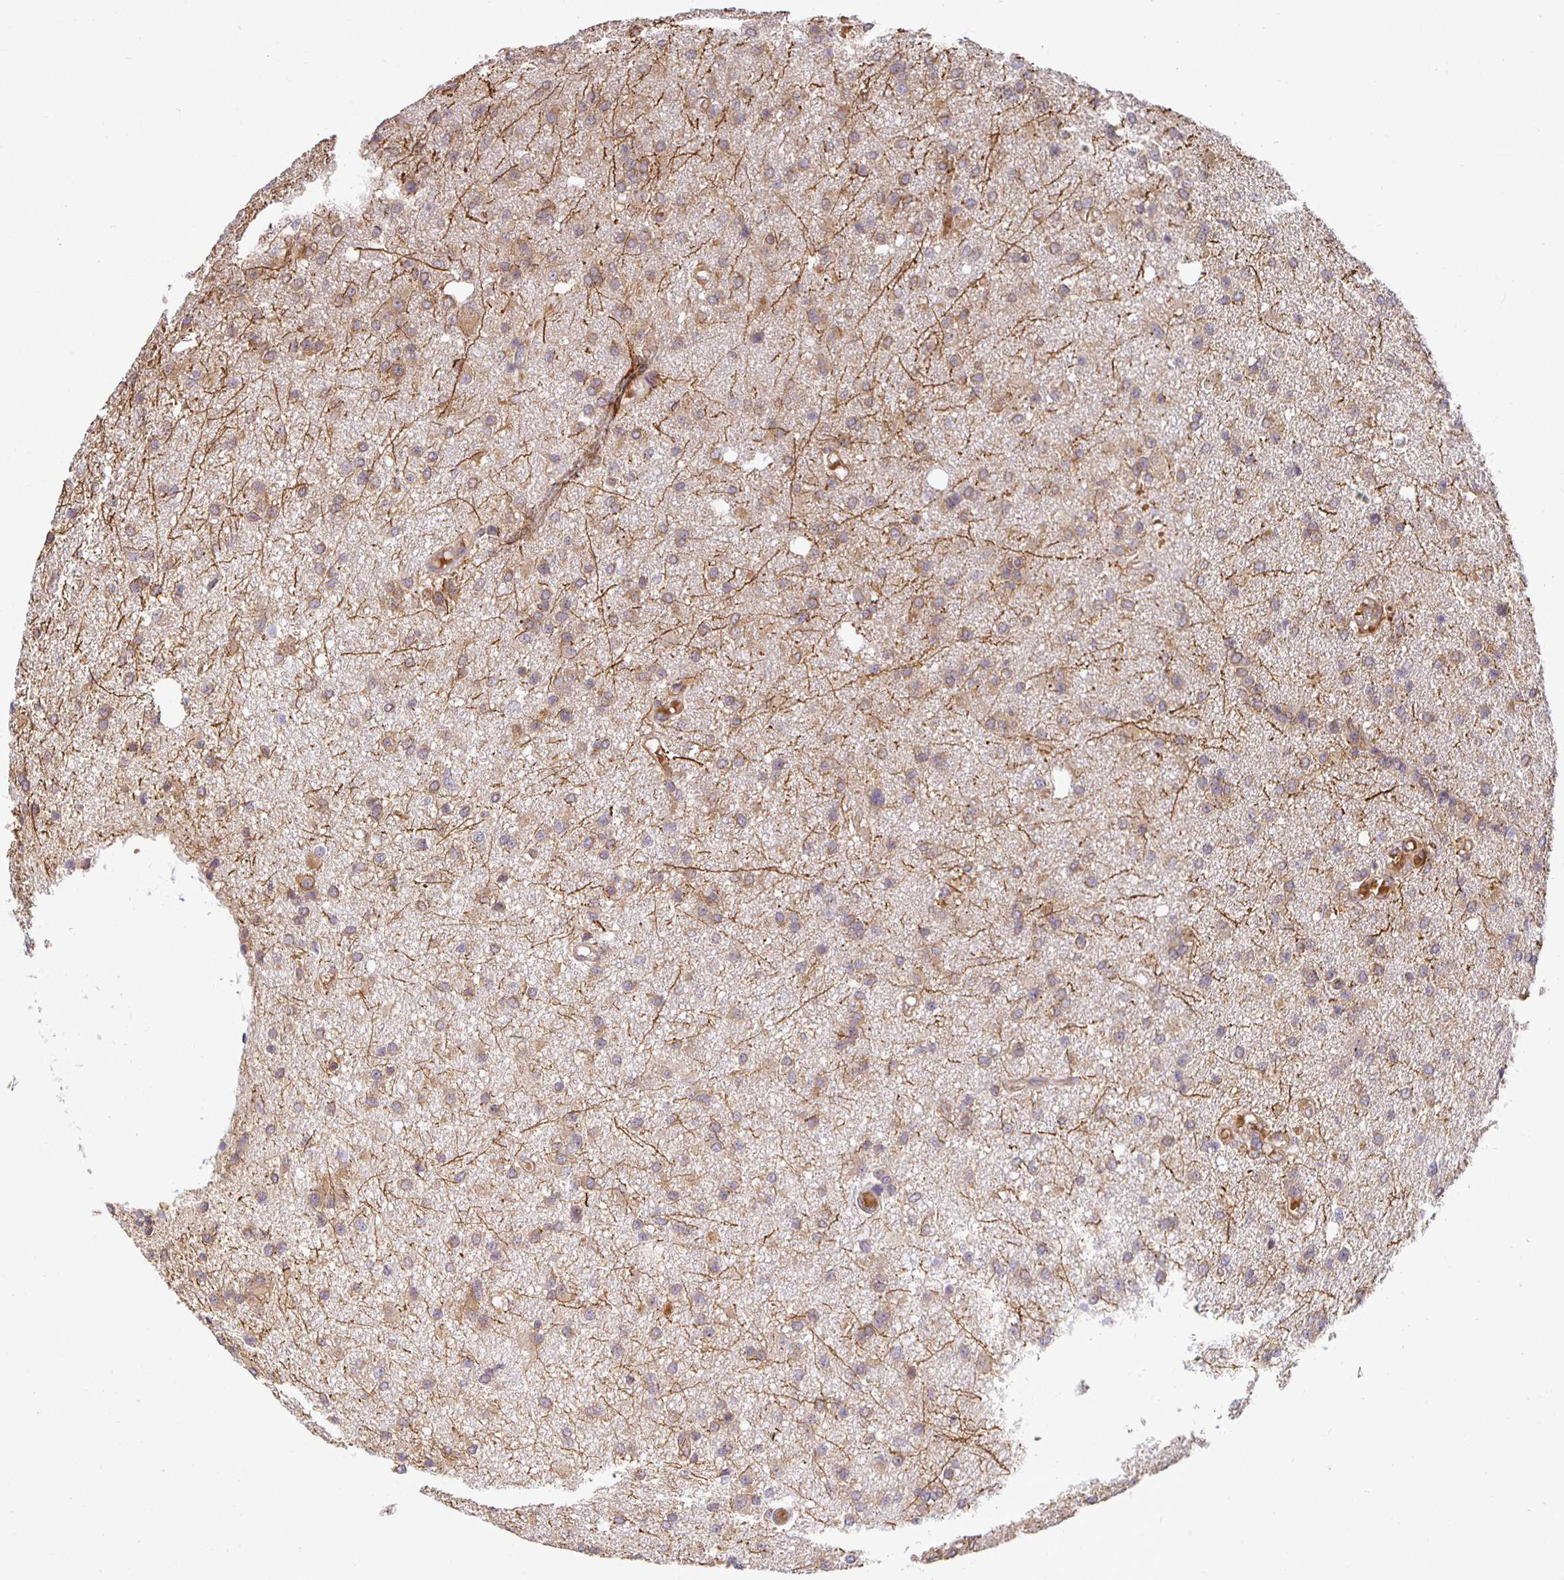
{"staining": {"intensity": "weak", "quantity": "25%-75%", "location": "cytoplasmic/membranous"}, "tissue": "glioma", "cell_type": "Tumor cells", "image_type": "cancer", "snomed": [{"axis": "morphology", "description": "Glioma, malignant, Low grade"}, {"axis": "topography", "description": "Brain"}], "caption": "Glioma stained for a protein displays weak cytoplasmic/membranous positivity in tumor cells.", "gene": "IRAK1", "patient": {"sex": "male", "age": 26}}